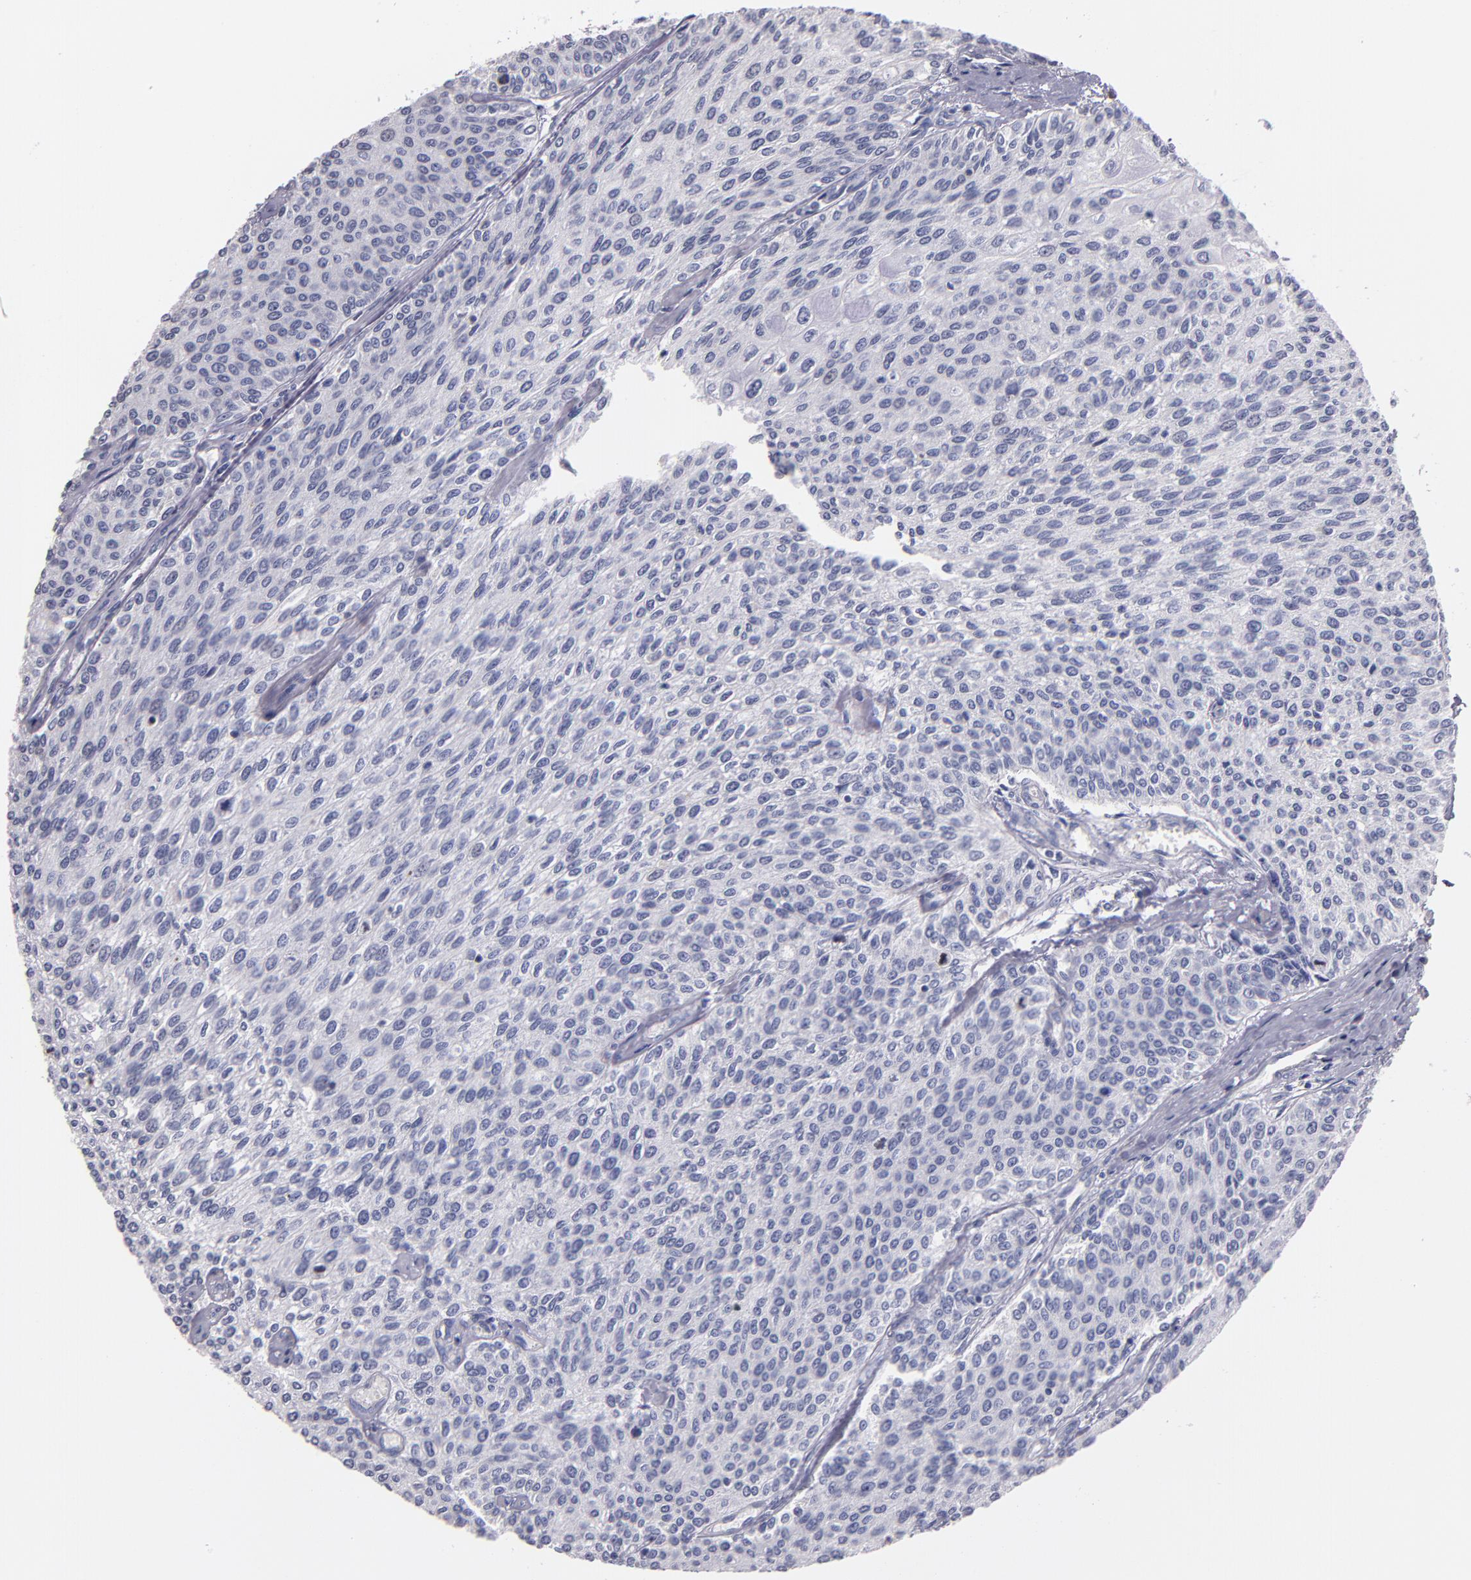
{"staining": {"intensity": "negative", "quantity": "none", "location": "none"}, "tissue": "urothelial cancer", "cell_type": "Tumor cells", "image_type": "cancer", "snomed": [{"axis": "morphology", "description": "Urothelial carcinoma, Low grade"}, {"axis": "topography", "description": "Urinary bladder"}], "caption": "Urothelial cancer was stained to show a protein in brown. There is no significant expression in tumor cells. (Immunohistochemistry, brightfield microscopy, high magnification).", "gene": "SOX10", "patient": {"sex": "female", "age": 73}}